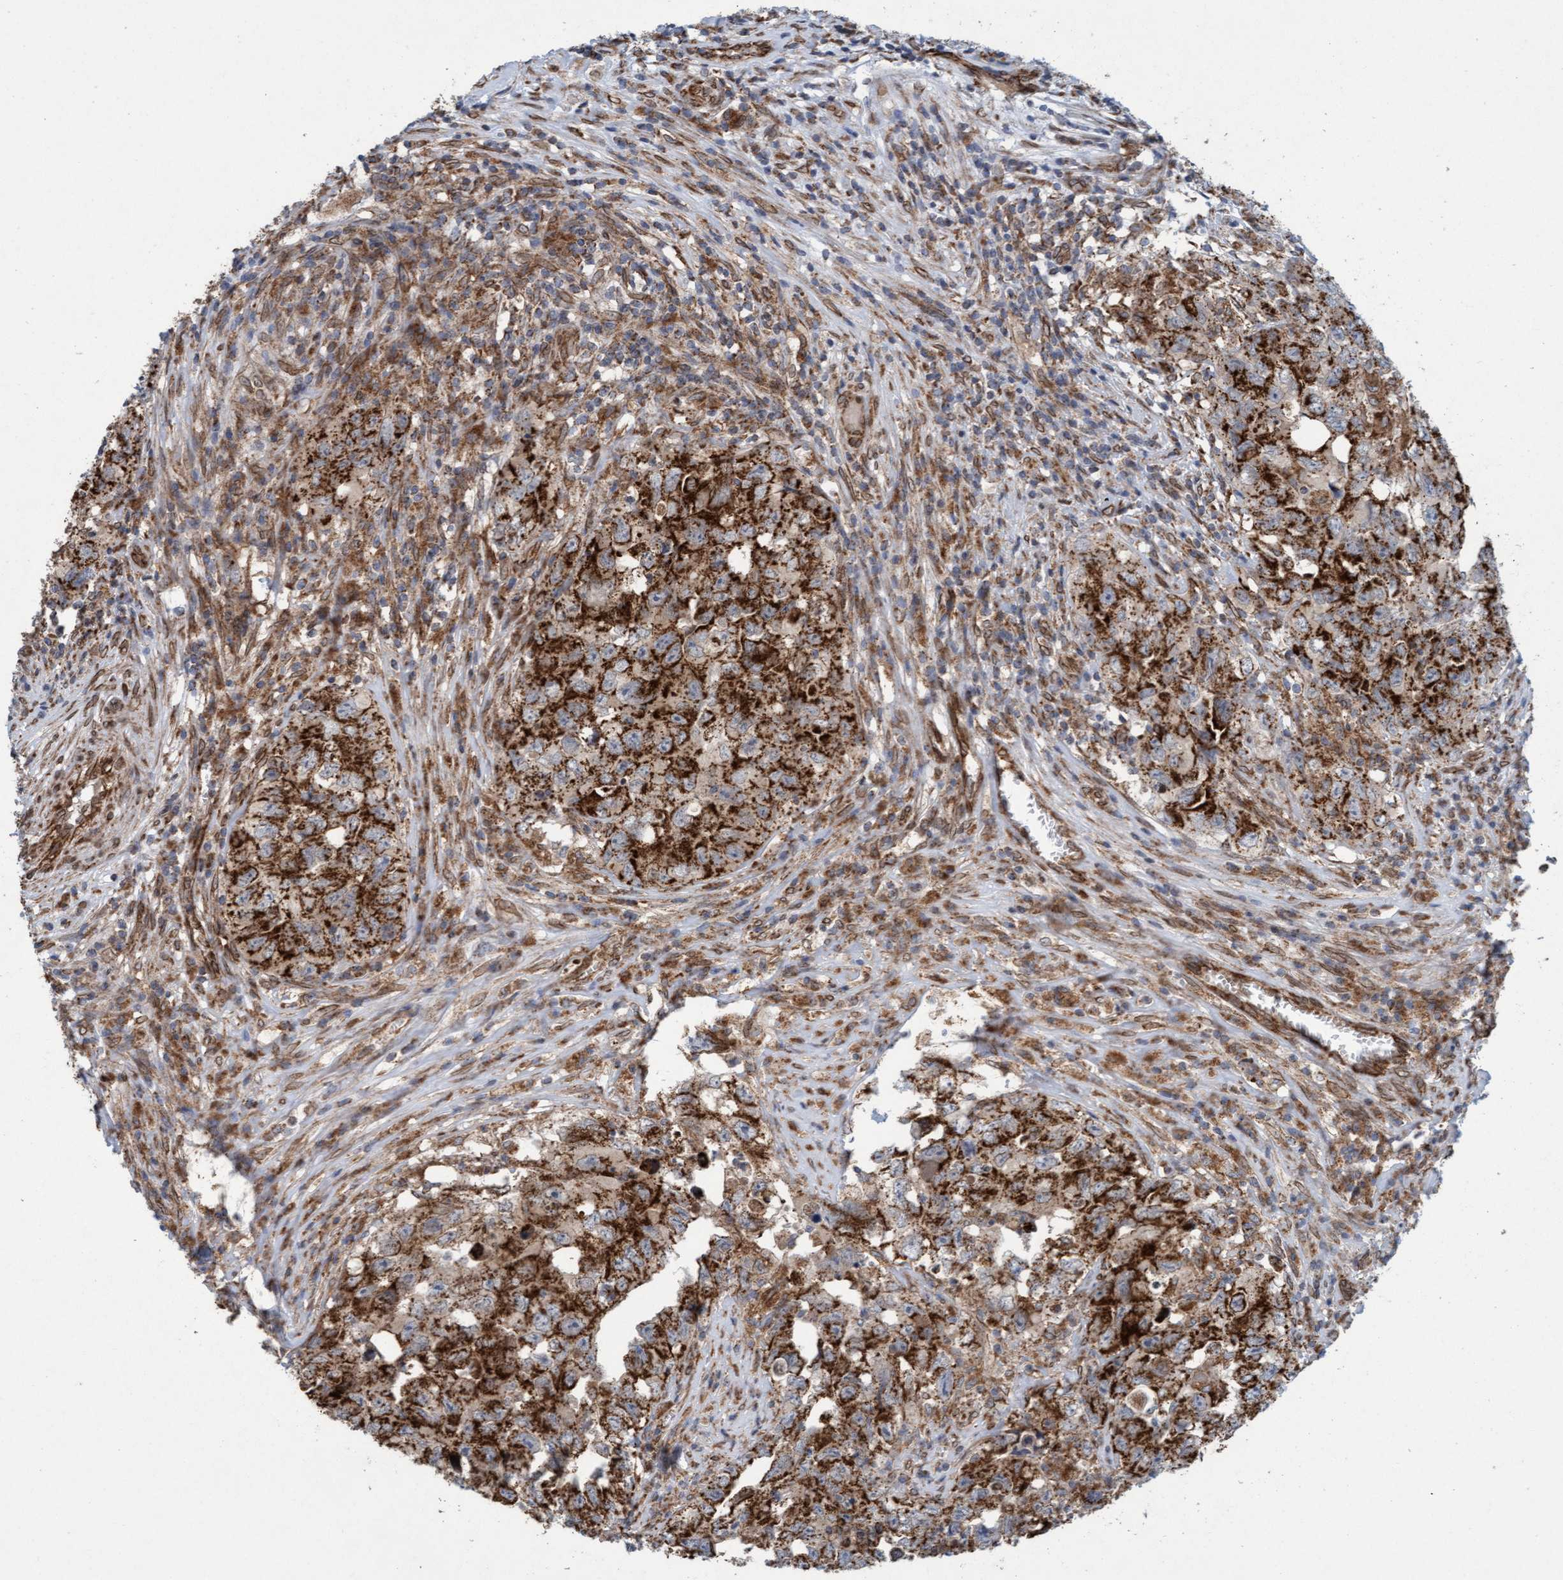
{"staining": {"intensity": "strong", "quantity": ">75%", "location": "cytoplasmic/membranous"}, "tissue": "testis cancer", "cell_type": "Tumor cells", "image_type": "cancer", "snomed": [{"axis": "morphology", "description": "Seminoma, NOS"}, {"axis": "morphology", "description": "Carcinoma, Embryonal, NOS"}, {"axis": "topography", "description": "Testis"}], "caption": "High-magnification brightfield microscopy of testis cancer stained with DAB (brown) and counterstained with hematoxylin (blue). tumor cells exhibit strong cytoplasmic/membranous expression is appreciated in approximately>75% of cells.", "gene": "MRPS23", "patient": {"sex": "male", "age": 43}}